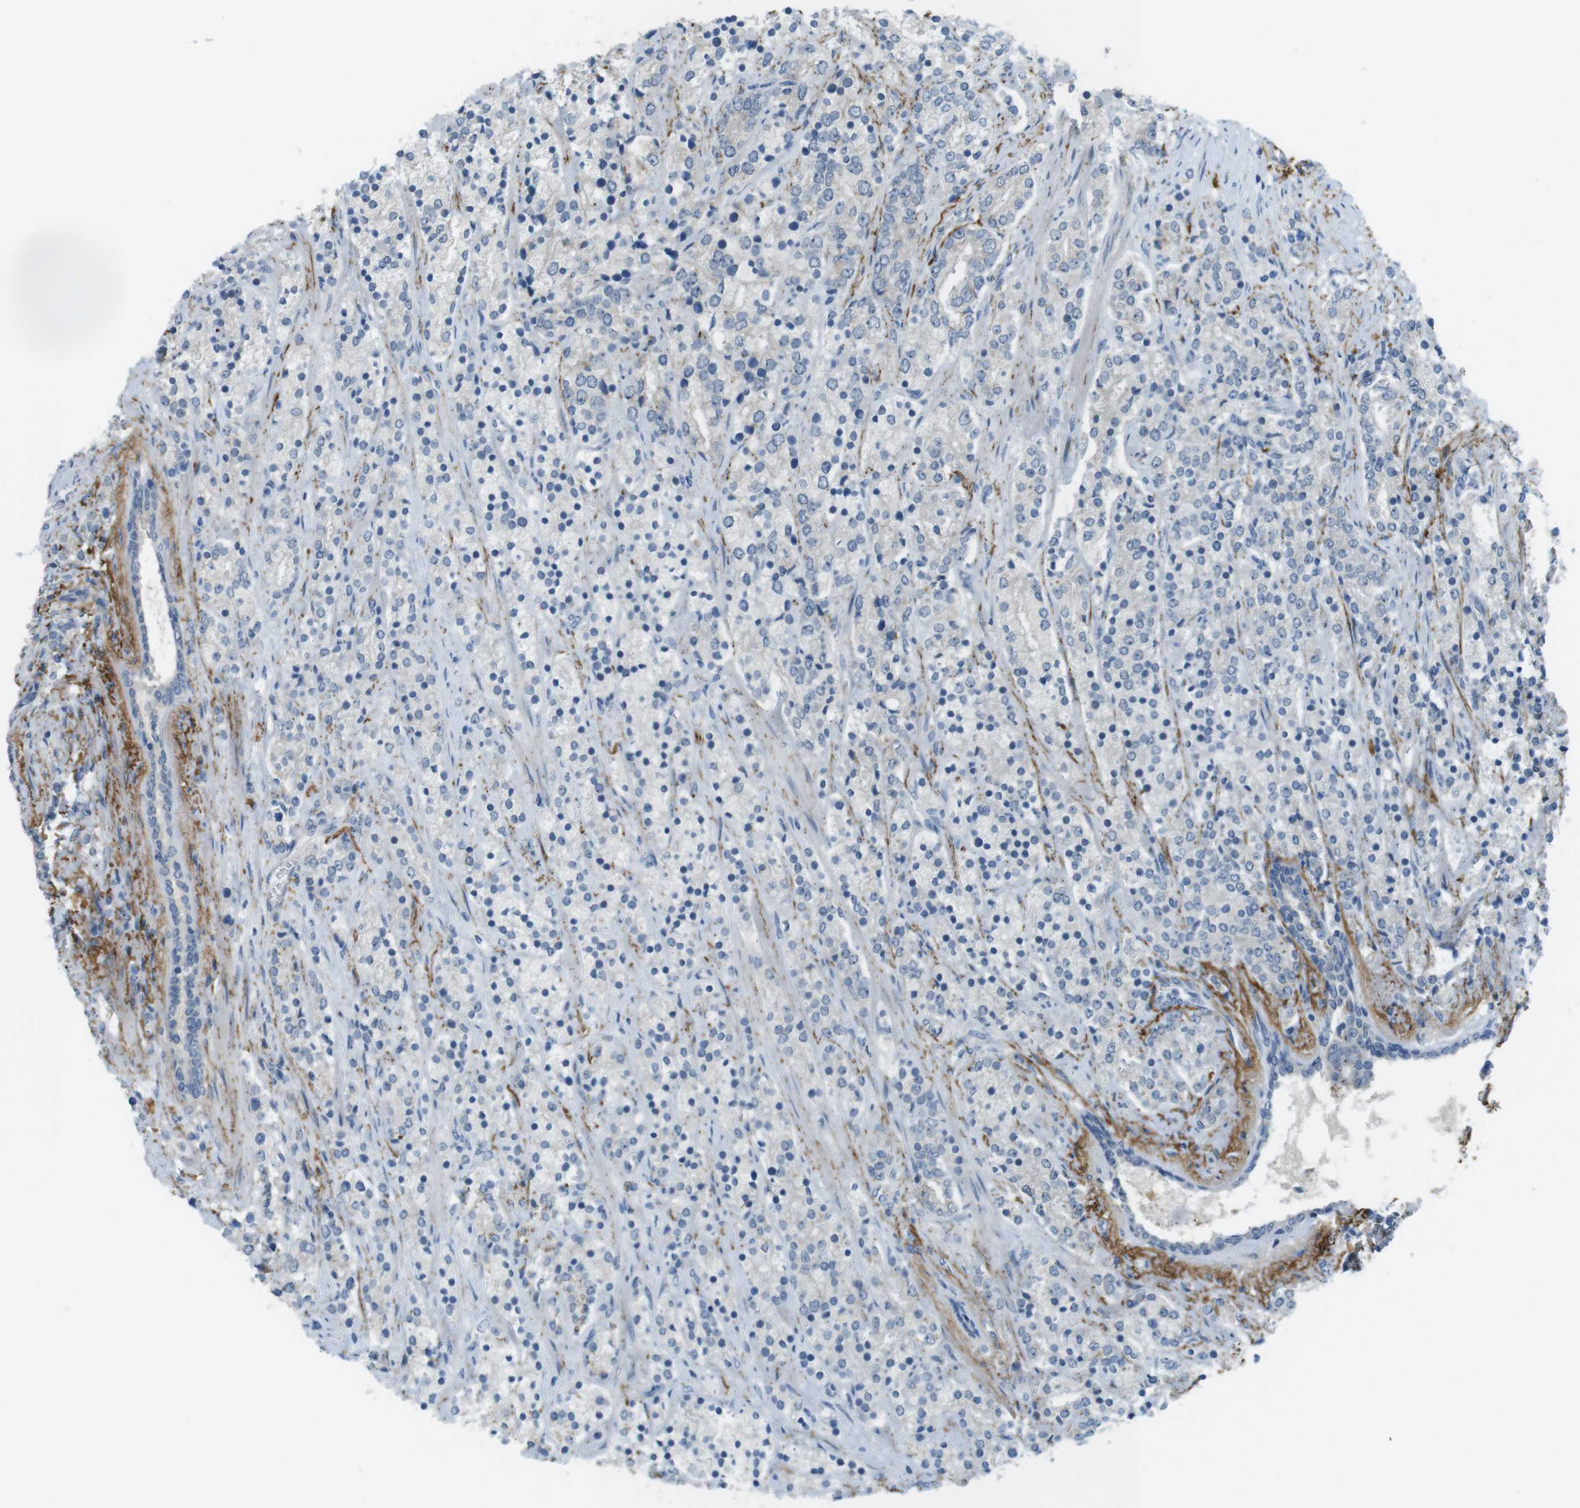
{"staining": {"intensity": "weak", "quantity": "<25%", "location": "cytoplasmic/membranous"}, "tissue": "prostate cancer", "cell_type": "Tumor cells", "image_type": "cancer", "snomed": [{"axis": "morphology", "description": "Adenocarcinoma, High grade"}, {"axis": "topography", "description": "Prostate"}], "caption": "Prostate cancer (high-grade adenocarcinoma) stained for a protein using immunohistochemistry (IHC) demonstrates no expression tumor cells.", "gene": "UGT8", "patient": {"sex": "male", "age": 71}}